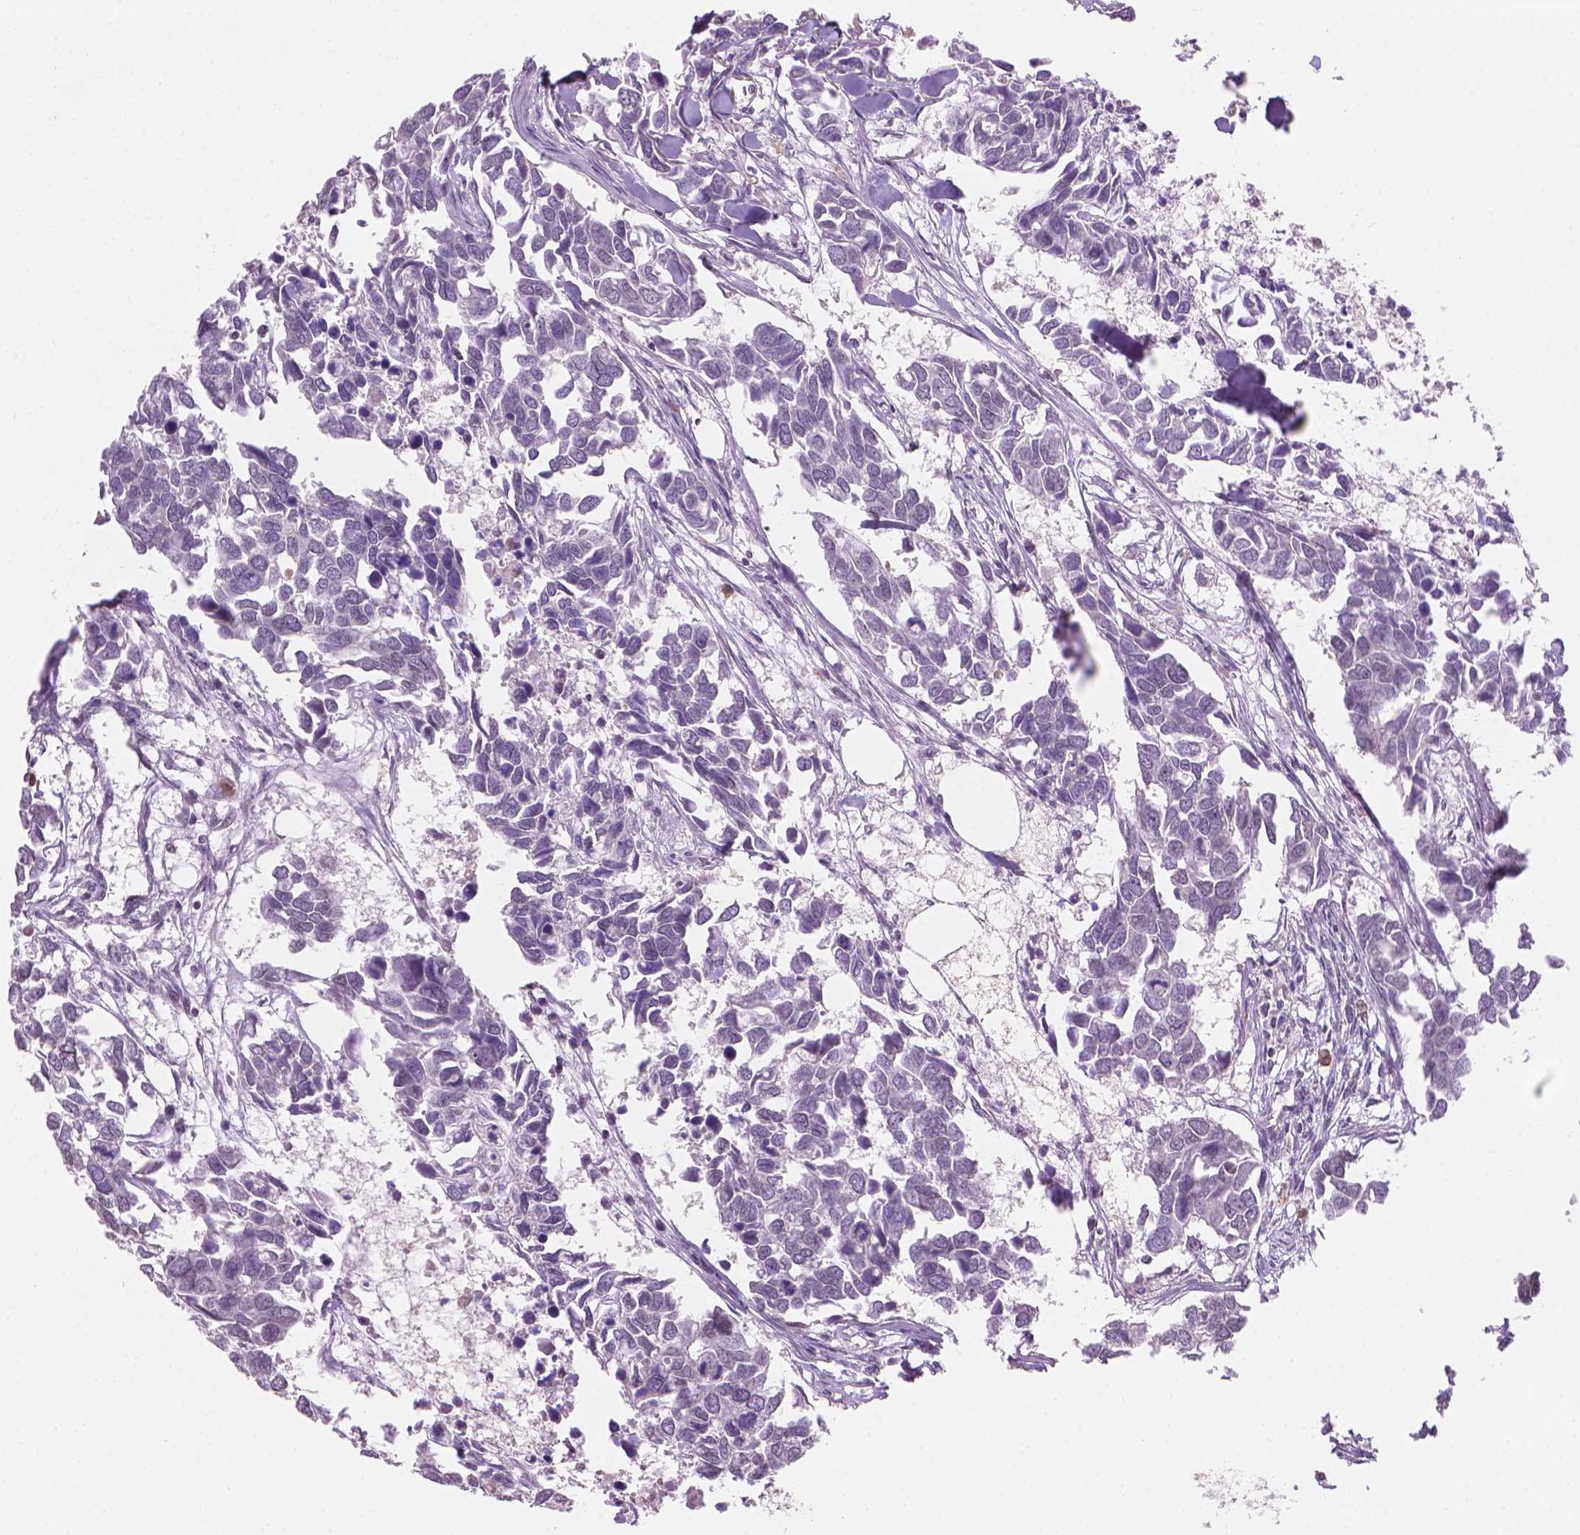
{"staining": {"intensity": "negative", "quantity": "none", "location": "none"}, "tissue": "breast cancer", "cell_type": "Tumor cells", "image_type": "cancer", "snomed": [{"axis": "morphology", "description": "Duct carcinoma"}, {"axis": "topography", "description": "Breast"}], "caption": "The IHC micrograph has no significant staining in tumor cells of breast intraductal carcinoma tissue.", "gene": "TMEM184A", "patient": {"sex": "female", "age": 83}}